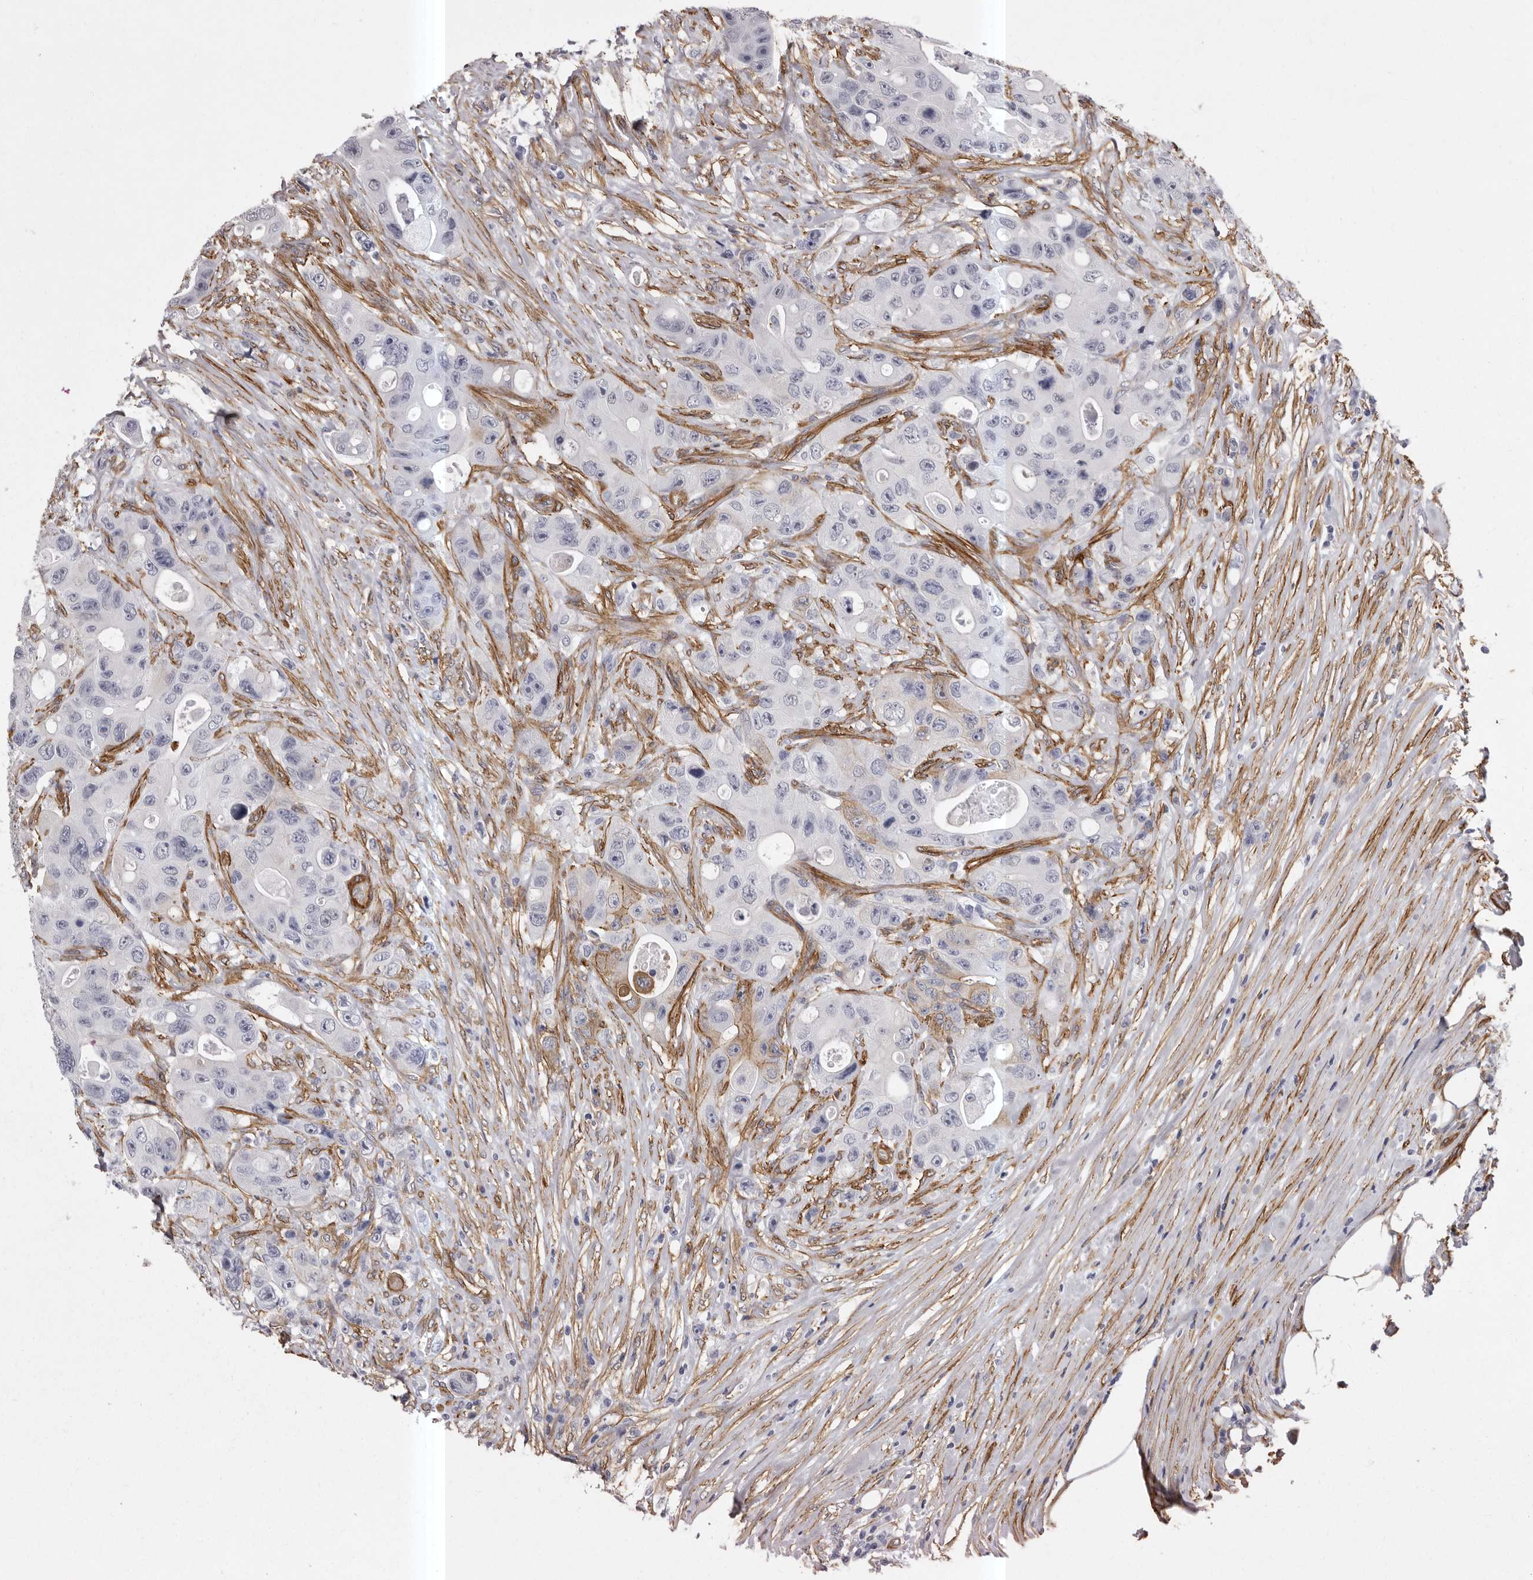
{"staining": {"intensity": "negative", "quantity": "none", "location": "none"}, "tissue": "colorectal cancer", "cell_type": "Tumor cells", "image_type": "cancer", "snomed": [{"axis": "morphology", "description": "Adenocarcinoma, NOS"}, {"axis": "topography", "description": "Colon"}], "caption": "High magnification brightfield microscopy of colorectal cancer (adenocarcinoma) stained with DAB (brown) and counterstained with hematoxylin (blue): tumor cells show no significant staining.", "gene": "ENAH", "patient": {"sex": "female", "age": 46}}